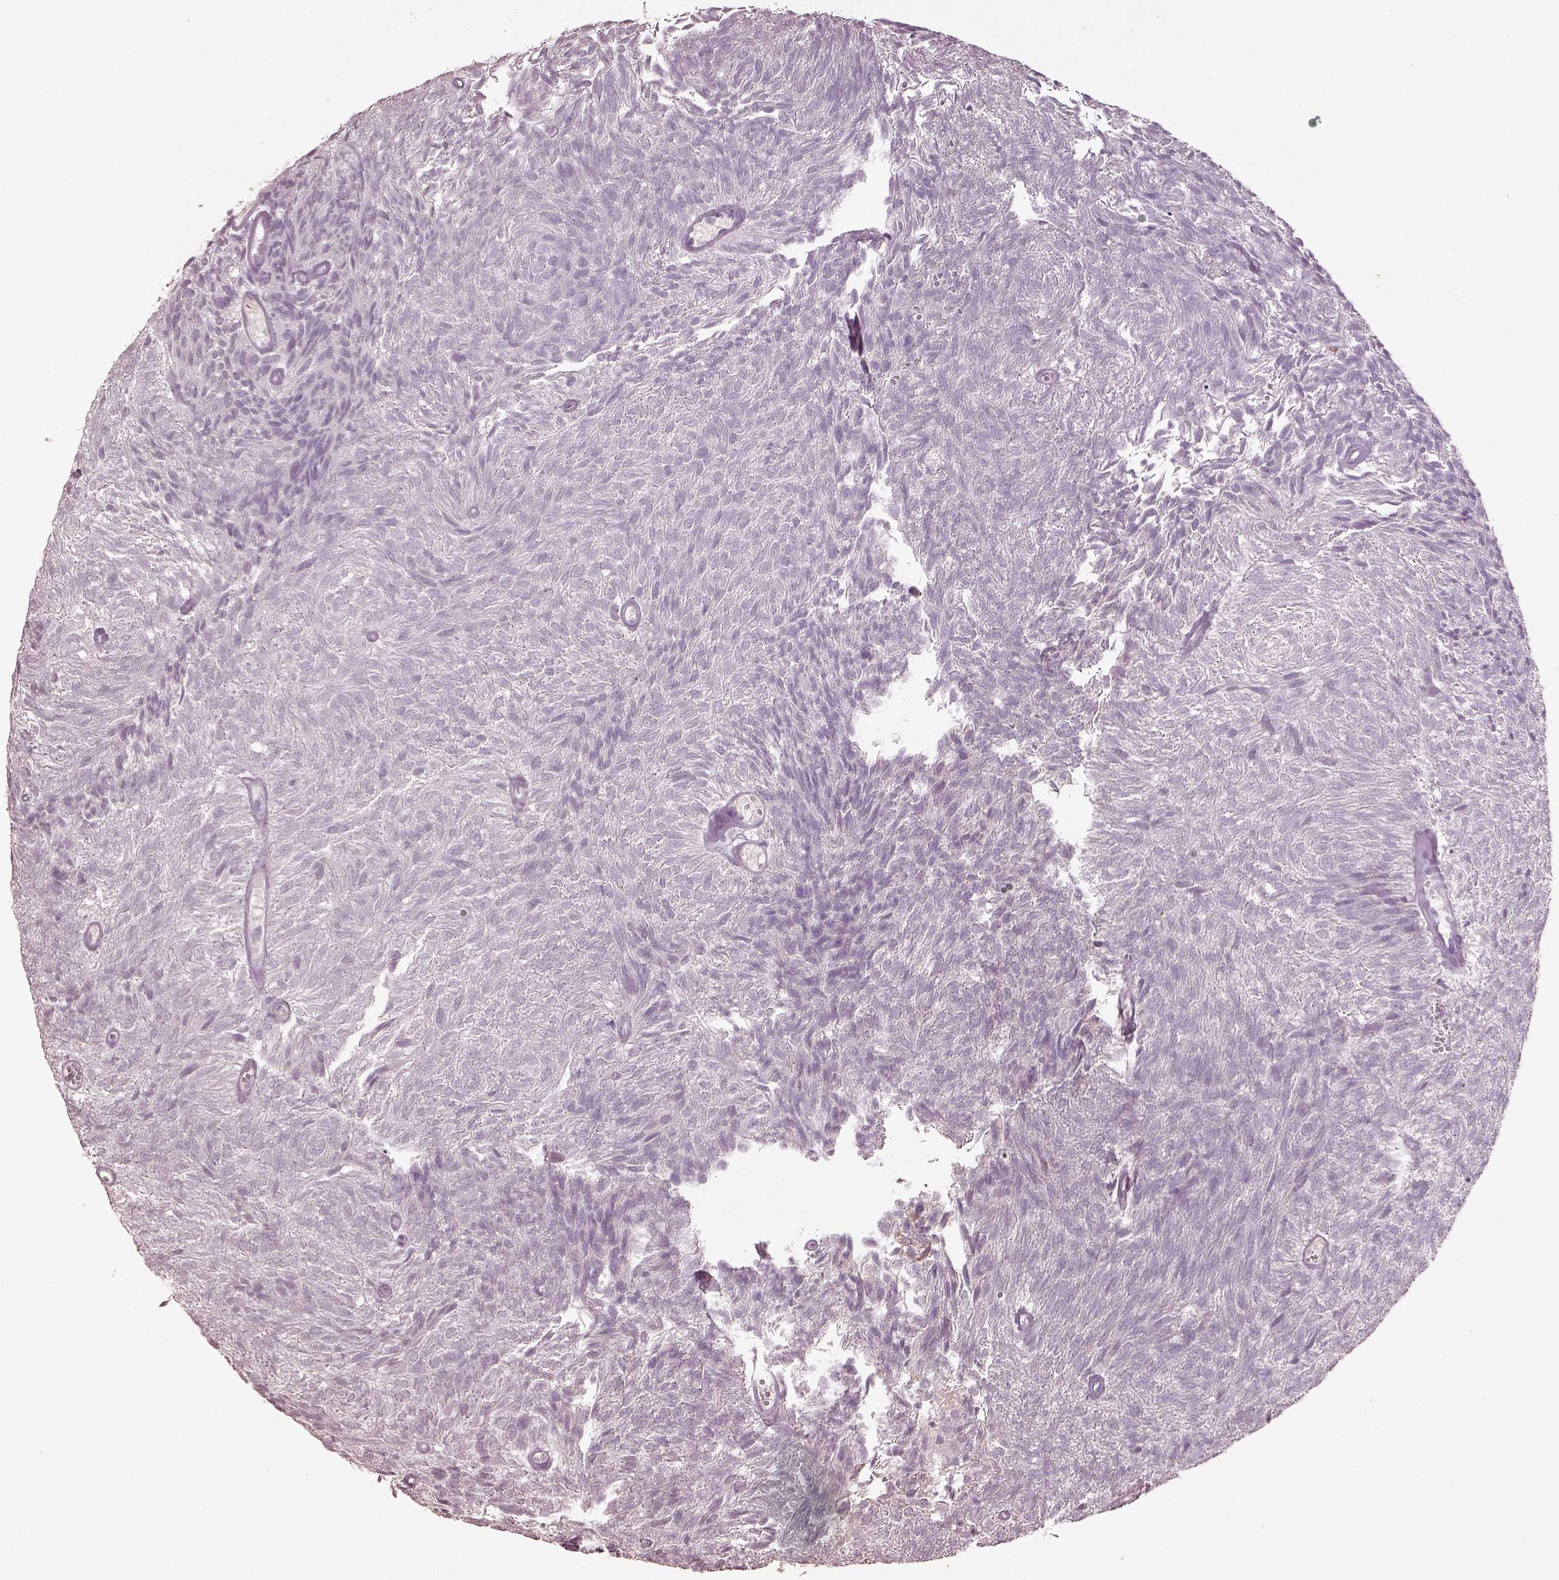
{"staining": {"intensity": "negative", "quantity": "none", "location": "none"}, "tissue": "urothelial cancer", "cell_type": "Tumor cells", "image_type": "cancer", "snomed": [{"axis": "morphology", "description": "Urothelial carcinoma, Low grade"}, {"axis": "topography", "description": "Urinary bladder"}], "caption": "This is an immunohistochemistry image of urothelial cancer. There is no positivity in tumor cells.", "gene": "KCNIP3", "patient": {"sex": "male", "age": 77}}